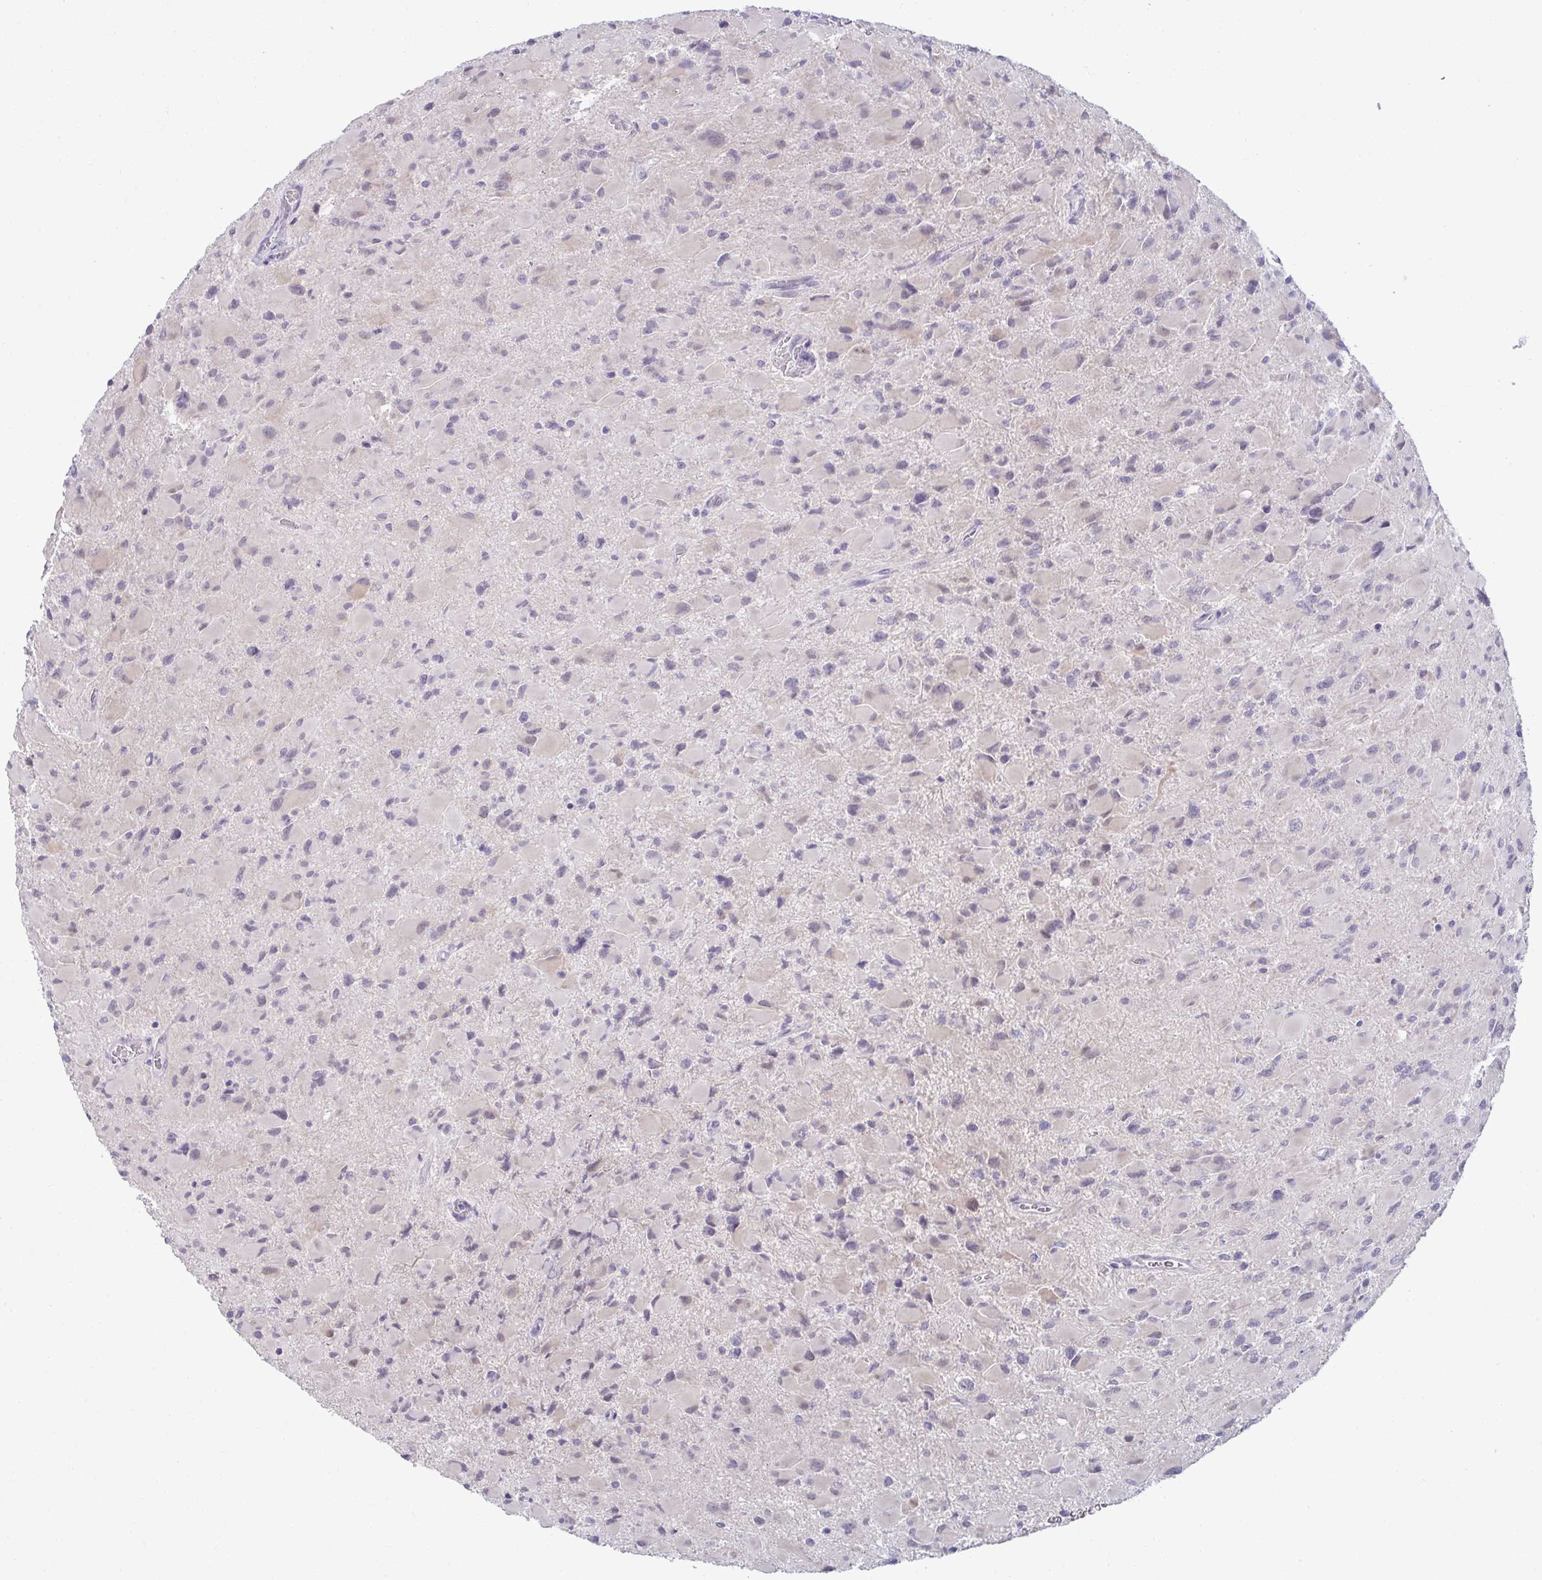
{"staining": {"intensity": "negative", "quantity": "none", "location": "none"}, "tissue": "glioma", "cell_type": "Tumor cells", "image_type": "cancer", "snomed": [{"axis": "morphology", "description": "Glioma, malignant, High grade"}, {"axis": "topography", "description": "Cerebral cortex"}], "caption": "Immunohistochemical staining of glioma exhibits no significant staining in tumor cells.", "gene": "RNASEH1", "patient": {"sex": "female", "age": 36}}